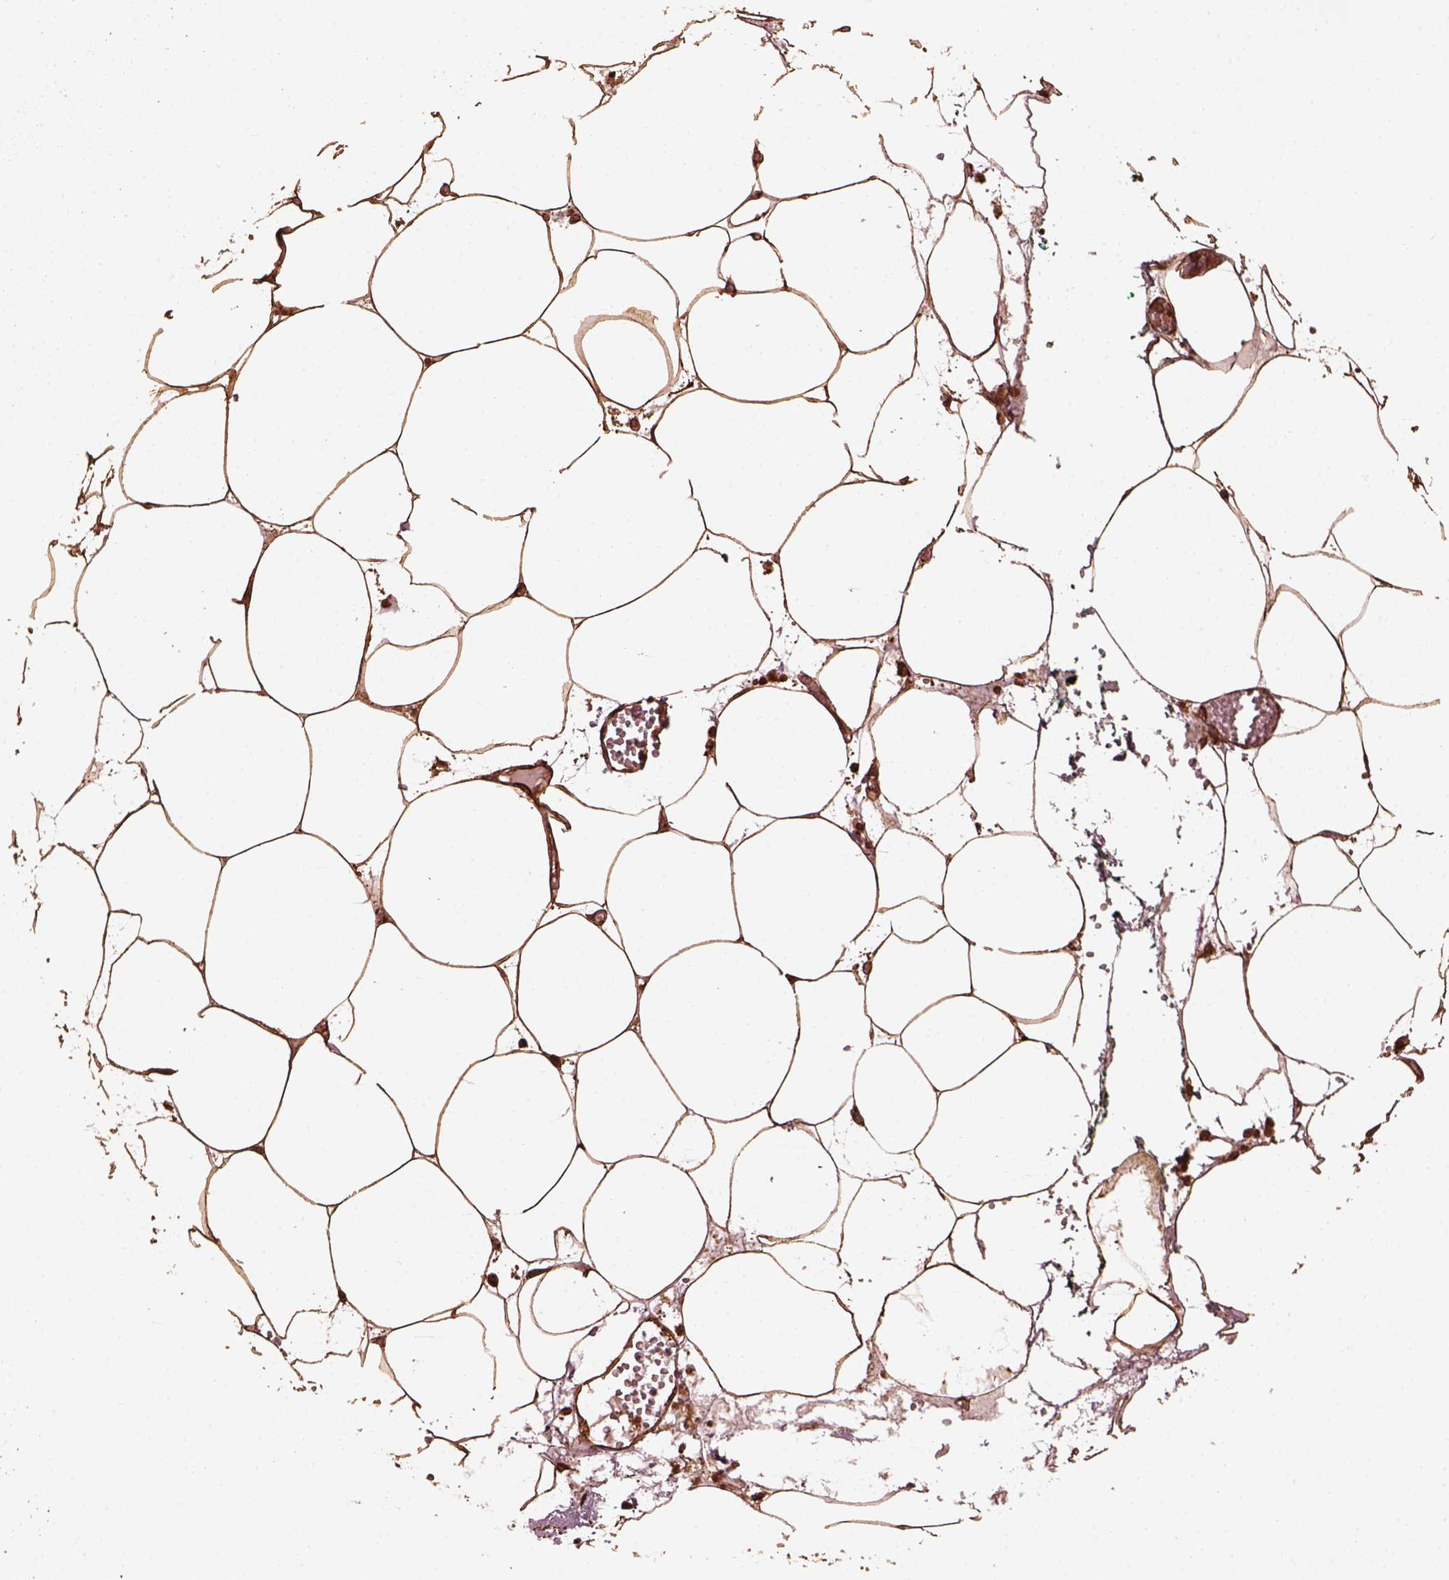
{"staining": {"intensity": "moderate", "quantity": ">75%", "location": "cytoplasmic/membranous,nuclear"}, "tissue": "adipose tissue", "cell_type": "Adipocytes", "image_type": "normal", "snomed": [{"axis": "morphology", "description": "Normal tissue, NOS"}, {"axis": "topography", "description": "Adipose tissue"}, {"axis": "topography", "description": "Pancreas"}, {"axis": "topography", "description": "Peripheral nerve tissue"}], "caption": "Immunohistochemistry (IHC) (DAB) staining of unremarkable adipose tissue displays moderate cytoplasmic/membranous,nuclear protein expression in about >75% of adipocytes. The protein is stained brown, and the nuclei are stained in blue (DAB IHC with brightfield microscopy, high magnification).", "gene": "GTPBP1", "patient": {"sex": "female", "age": 58}}